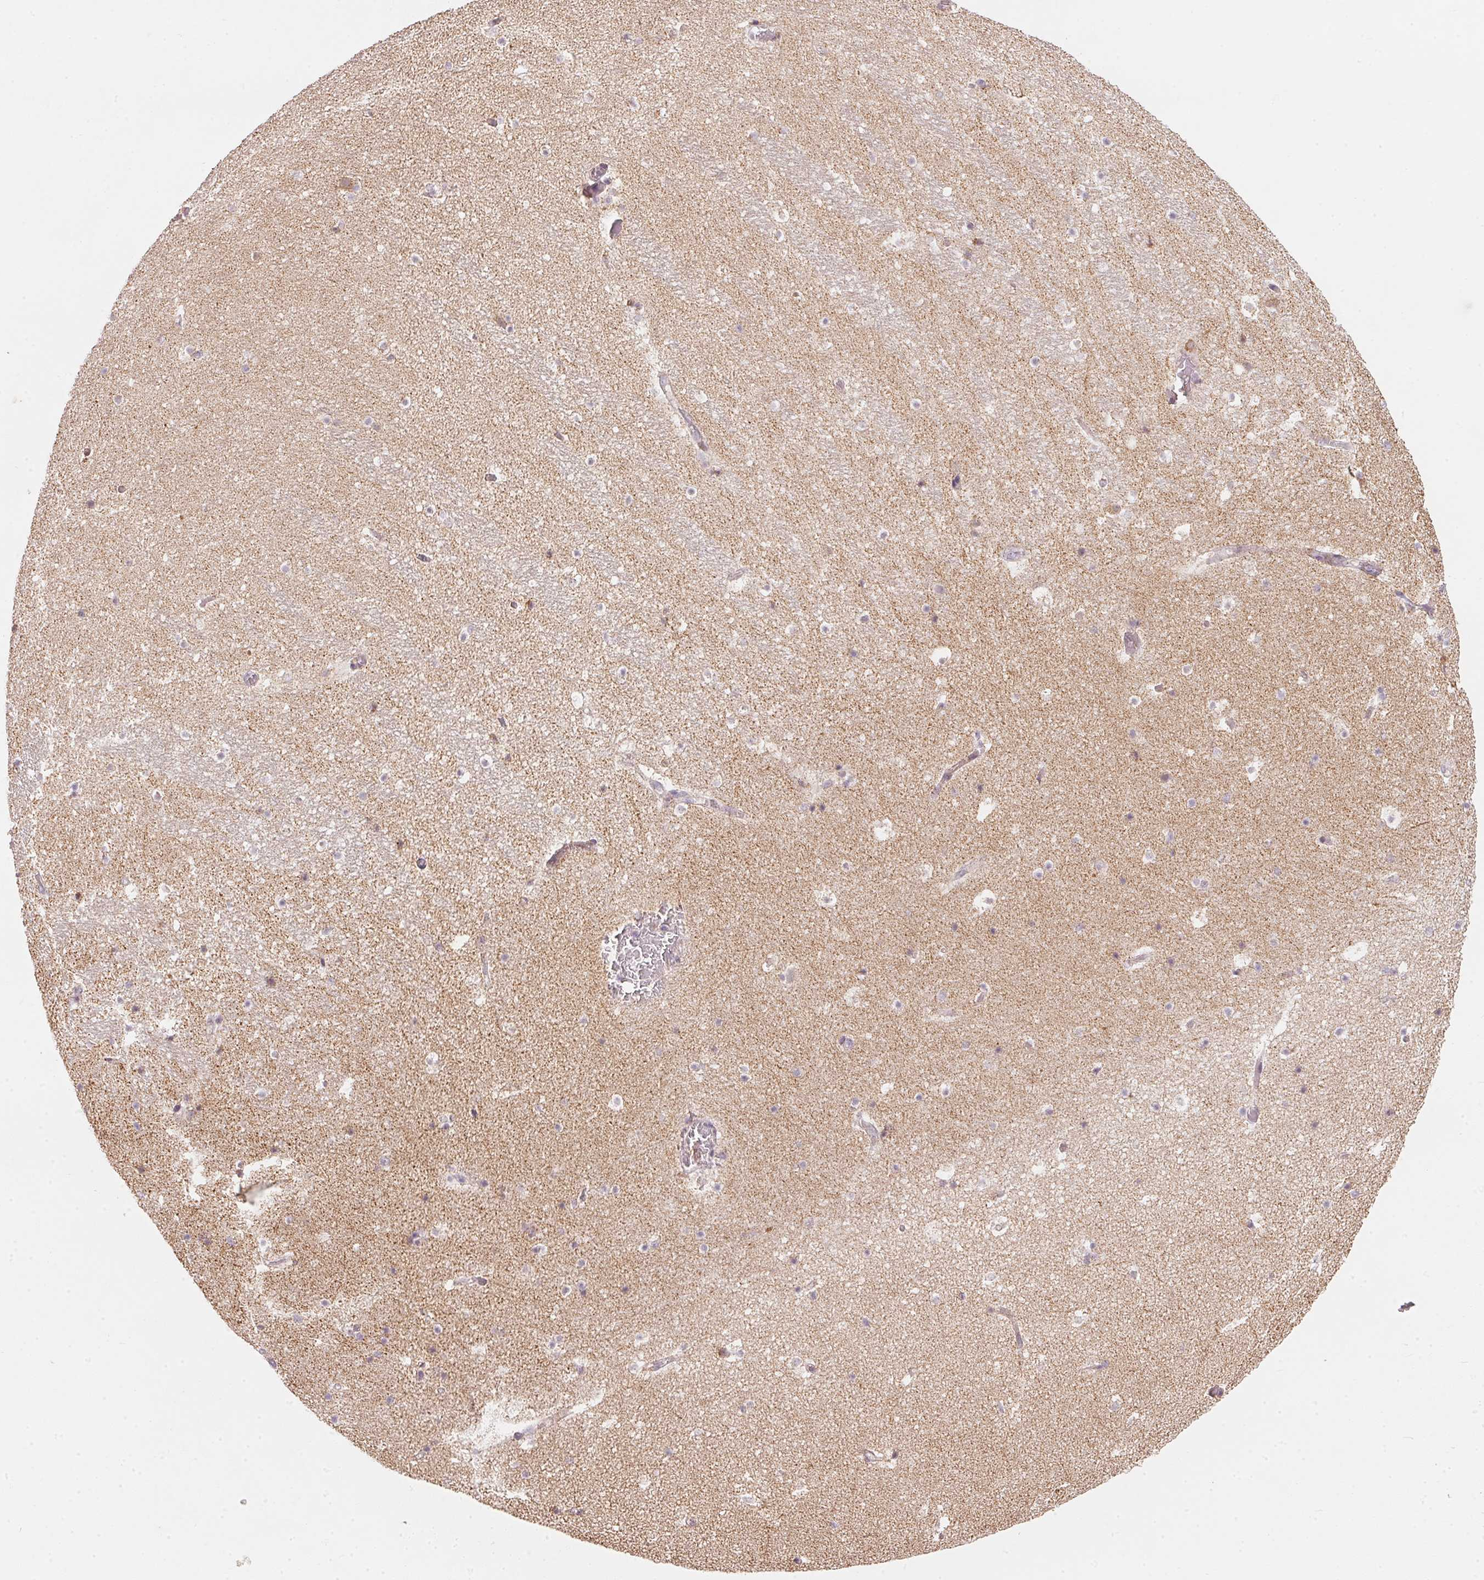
{"staining": {"intensity": "negative", "quantity": "none", "location": "none"}, "tissue": "hippocampus", "cell_type": "Glial cells", "image_type": "normal", "snomed": [{"axis": "morphology", "description": "Normal tissue, NOS"}, {"axis": "topography", "description": "Hippocampus"}], "caption": "A high-resolution histopathology image shows IHC staining of normal hippocampus, which displays no significant expression in glial cells.", "gene": "COQ7", "patient": {"sex": "male", "age": 26}}